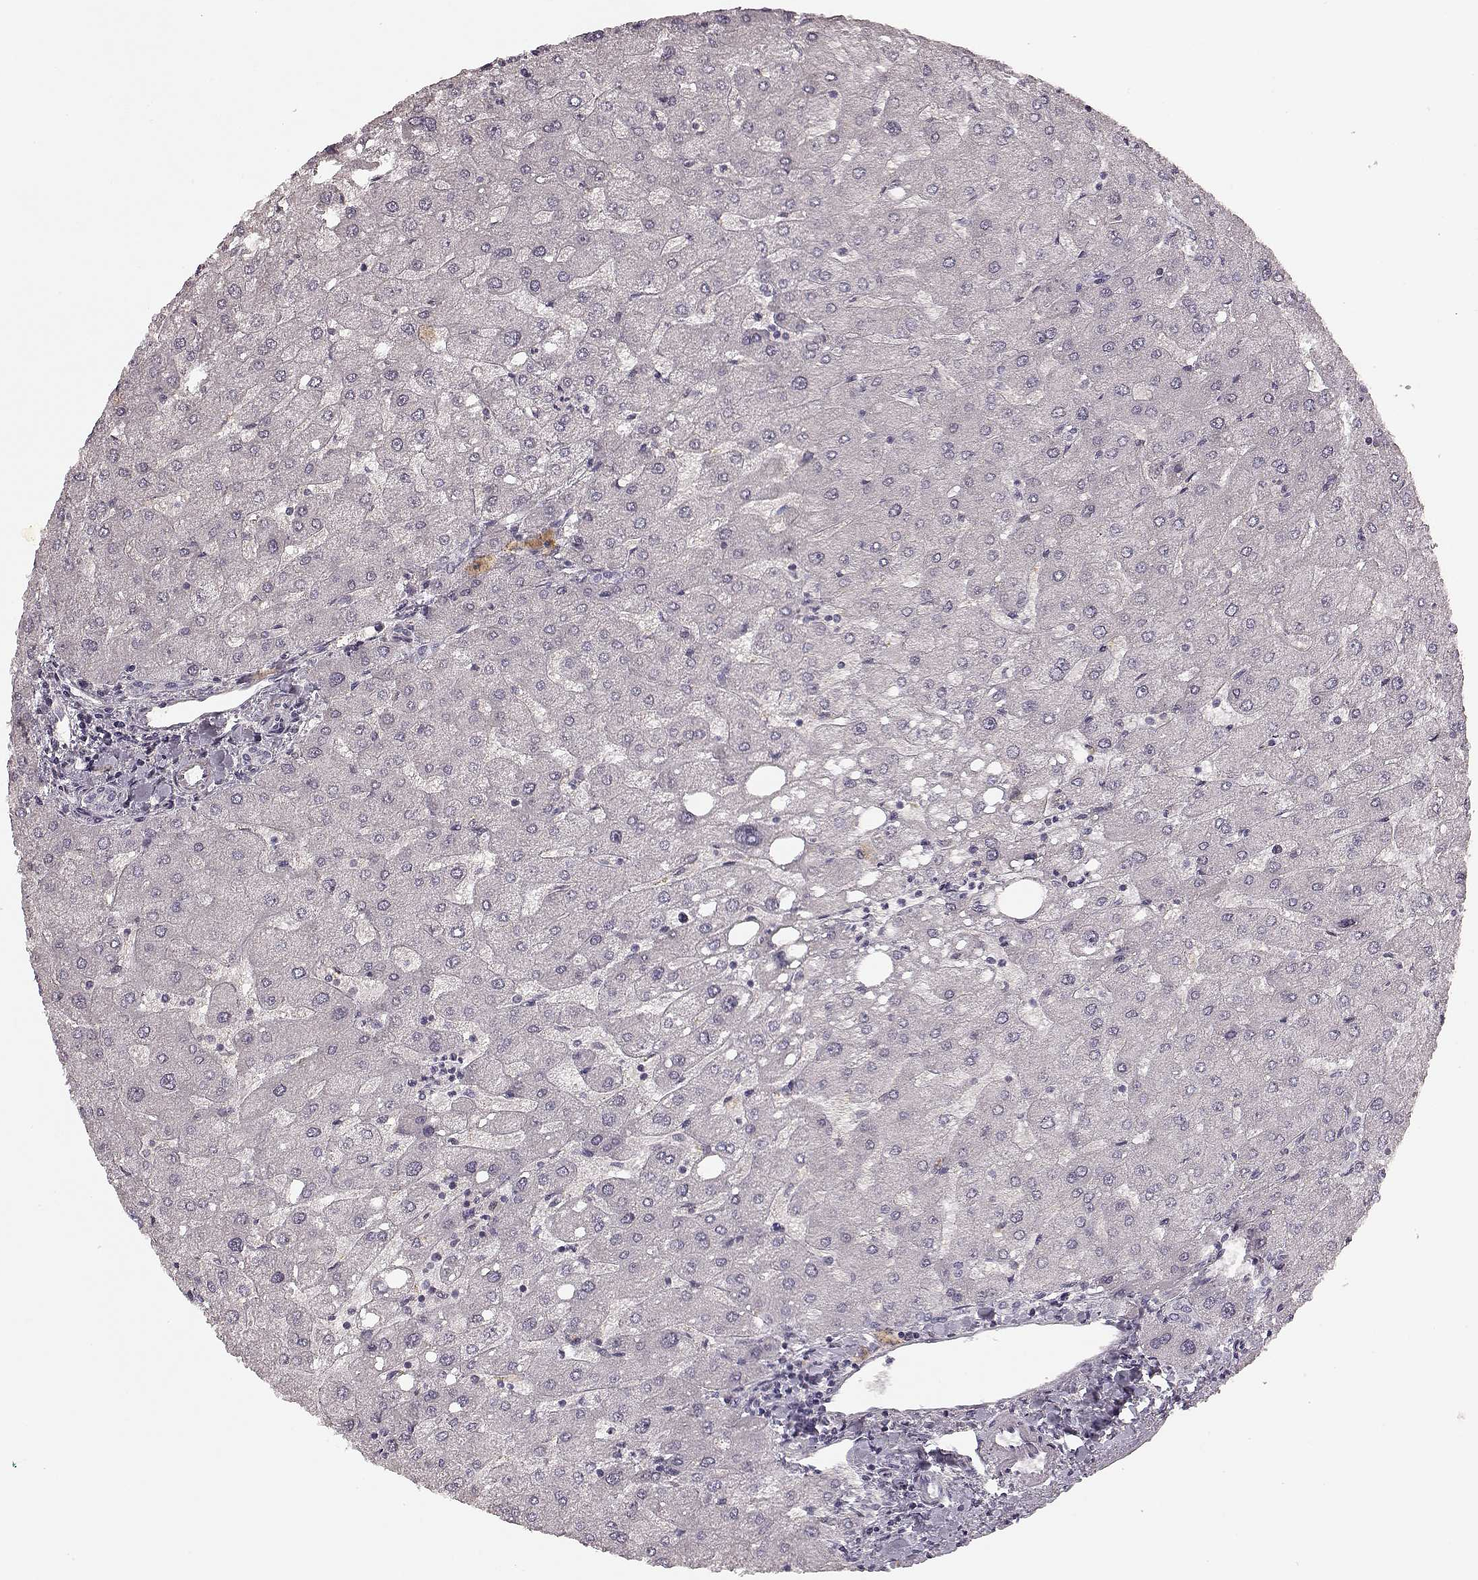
{"staining": {"intensity": "negative", "quantity": "none", "location": "none"}, "tissue": "liver", "cell_type": "Cholangiocytes", "image_type": "normal", "snomed": [{"axis": "morphology", "description": "Normal tissue, NOS"}, {"axis": "topography", "description": "Liver"}], "caption": "This photomicrograph is of normal liver stained with immunohistochemistry to label a protein in brown with the nuclei are counter-stained blue. There is no expression in cholangiocytes.", "gene": "MIA", "patient": {"sex": "male", "age": 67}}